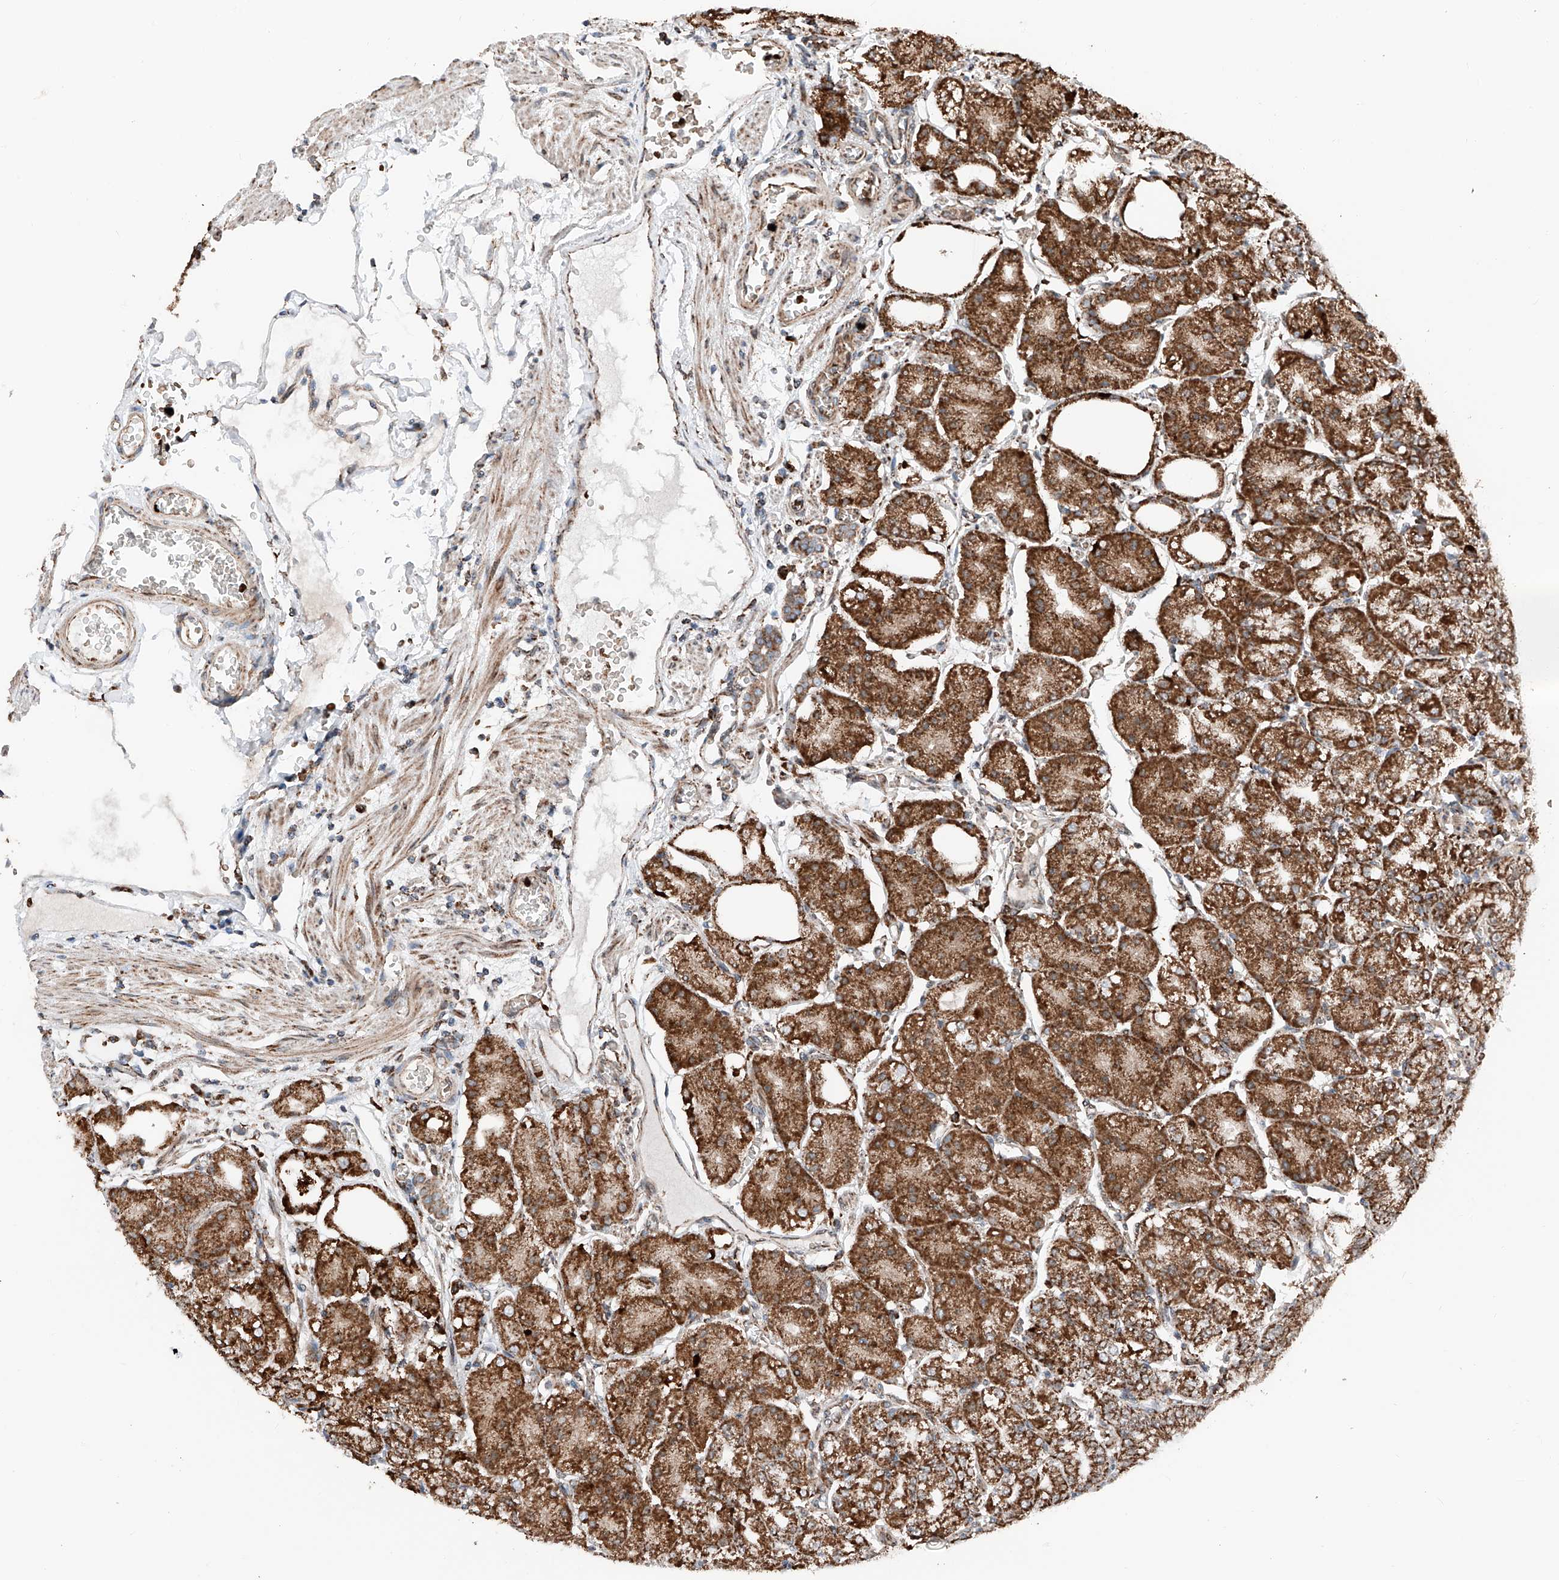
{"staining": {"intensity": "strong", "quantity": ">75%", "location": "cytoplasmic/membranous"}, "tissue": "stomach", "cell_type": "Glandular cells", "image_type": "normal", "snomed": [{"axis": "morphology", "description": "Normal tissue, NOS"}, {"axis": "topography", "description": "Stomach, lower"}], "caption": "Stomach stained with IHC displays strong cytoplasmic/membranous staining in about >75% of glandular cells. (IHC, brightfield microscopy, high magnification).", "gene": "ZSCAN29", "patient": {"sex": "male", "age": 71}}